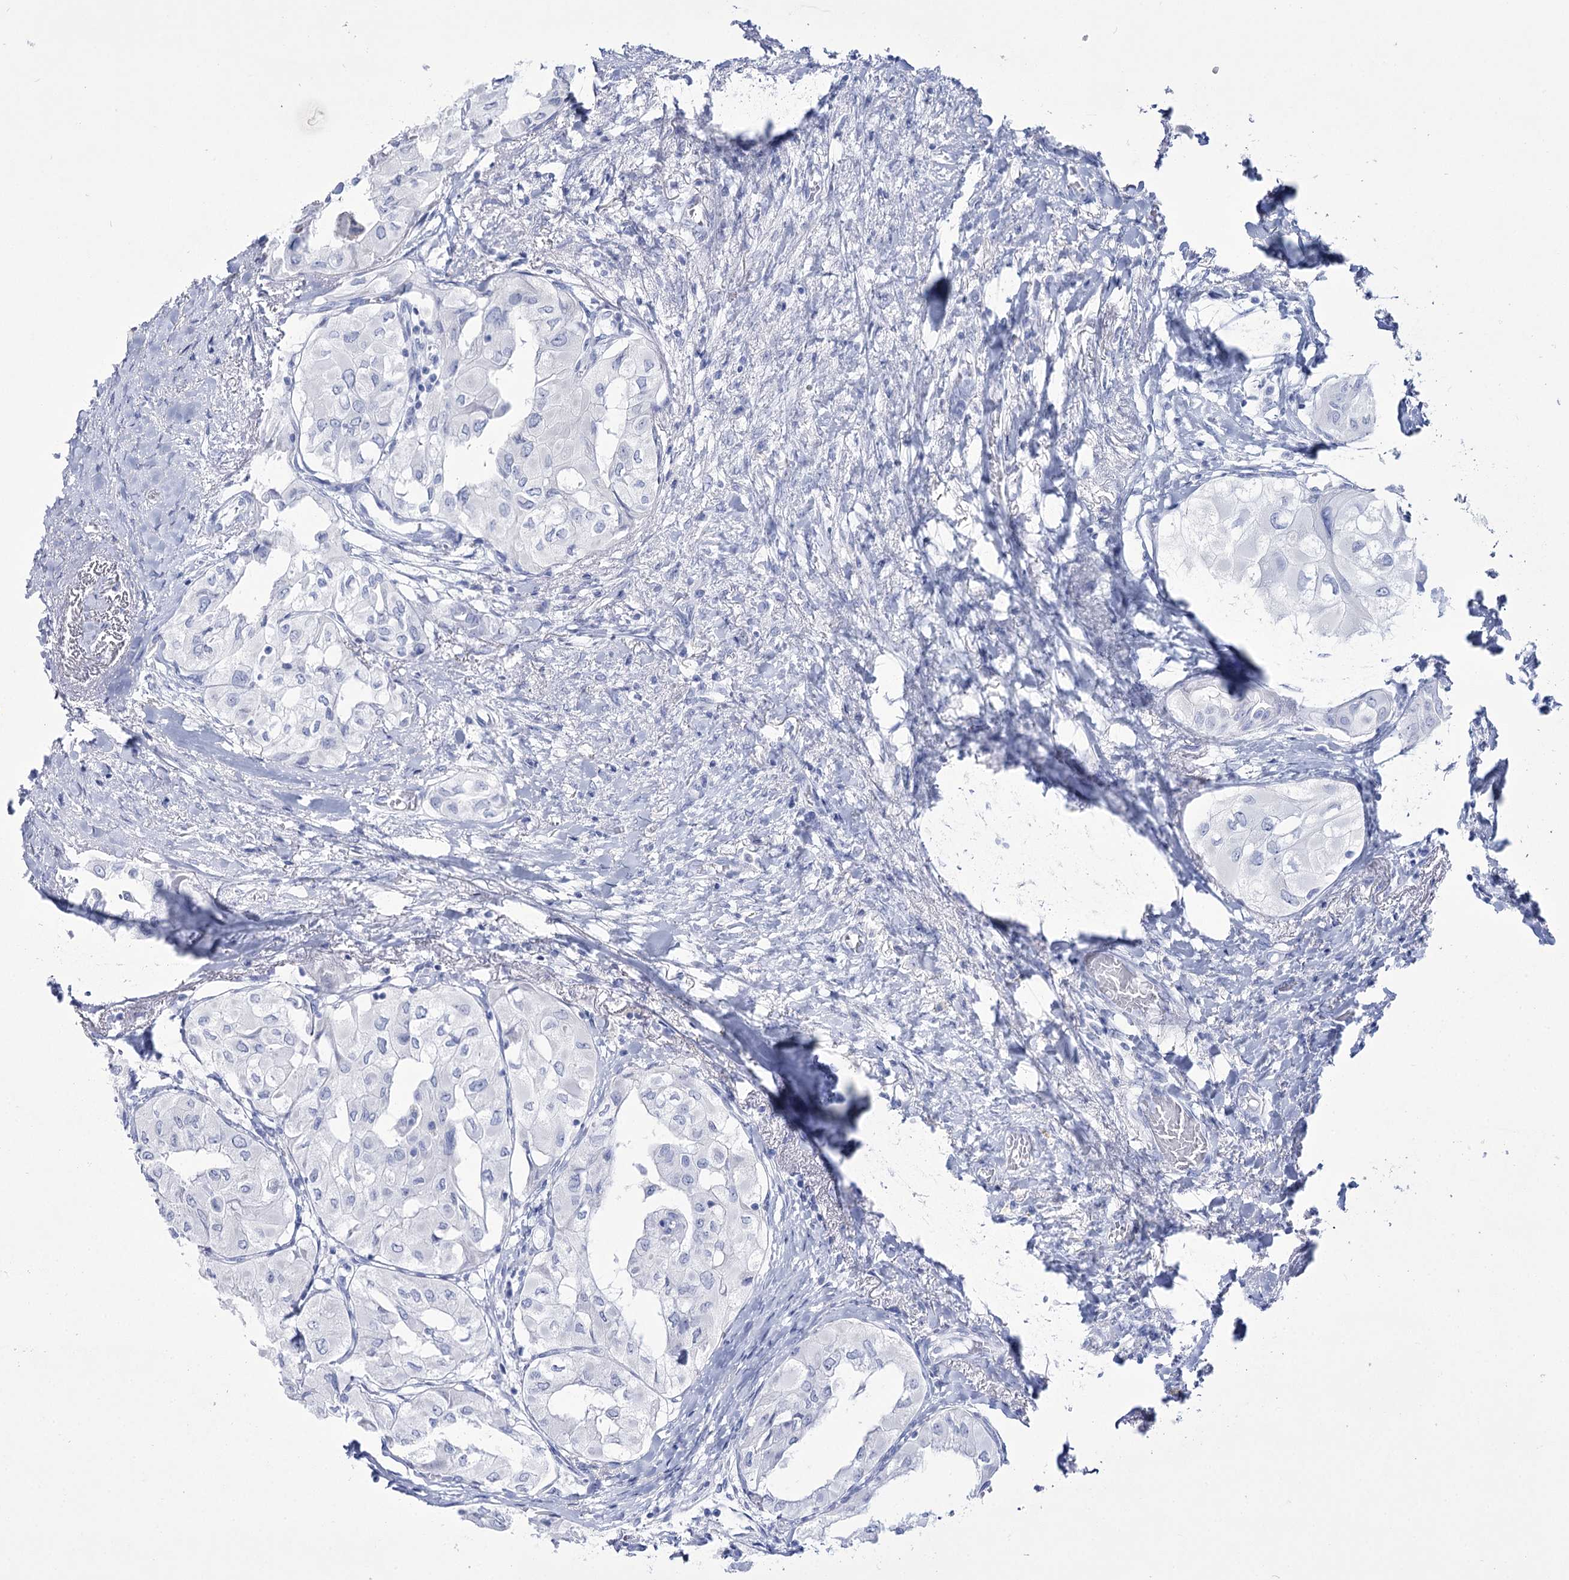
{"staining": {"intensity": "negative", "quantity": "none", "location": "none"}, "tissue": "thyroid cancer", "cell_type": "Tumor cells", "image_type": "cancer", "snomed": [{"axis": "morphology", "description": "Papillary adenocarcinoma, NOS"}, {"axis": "topography", "description": "Thyroid gland"}], "caption": "Immunohistochemistry (IHC) image of human thyroid cancer (papillary adenocarcinoma) stained for a protein (brown), which shows no expression in tumor cells. (Stains: DAB immunohistochemistry (IHC) with hematoxylin counter stain, Microscopy: brightfield microscopy at high magnification).", "gene": "RNF186", "patient": {"sex": "female", "age": 59}}